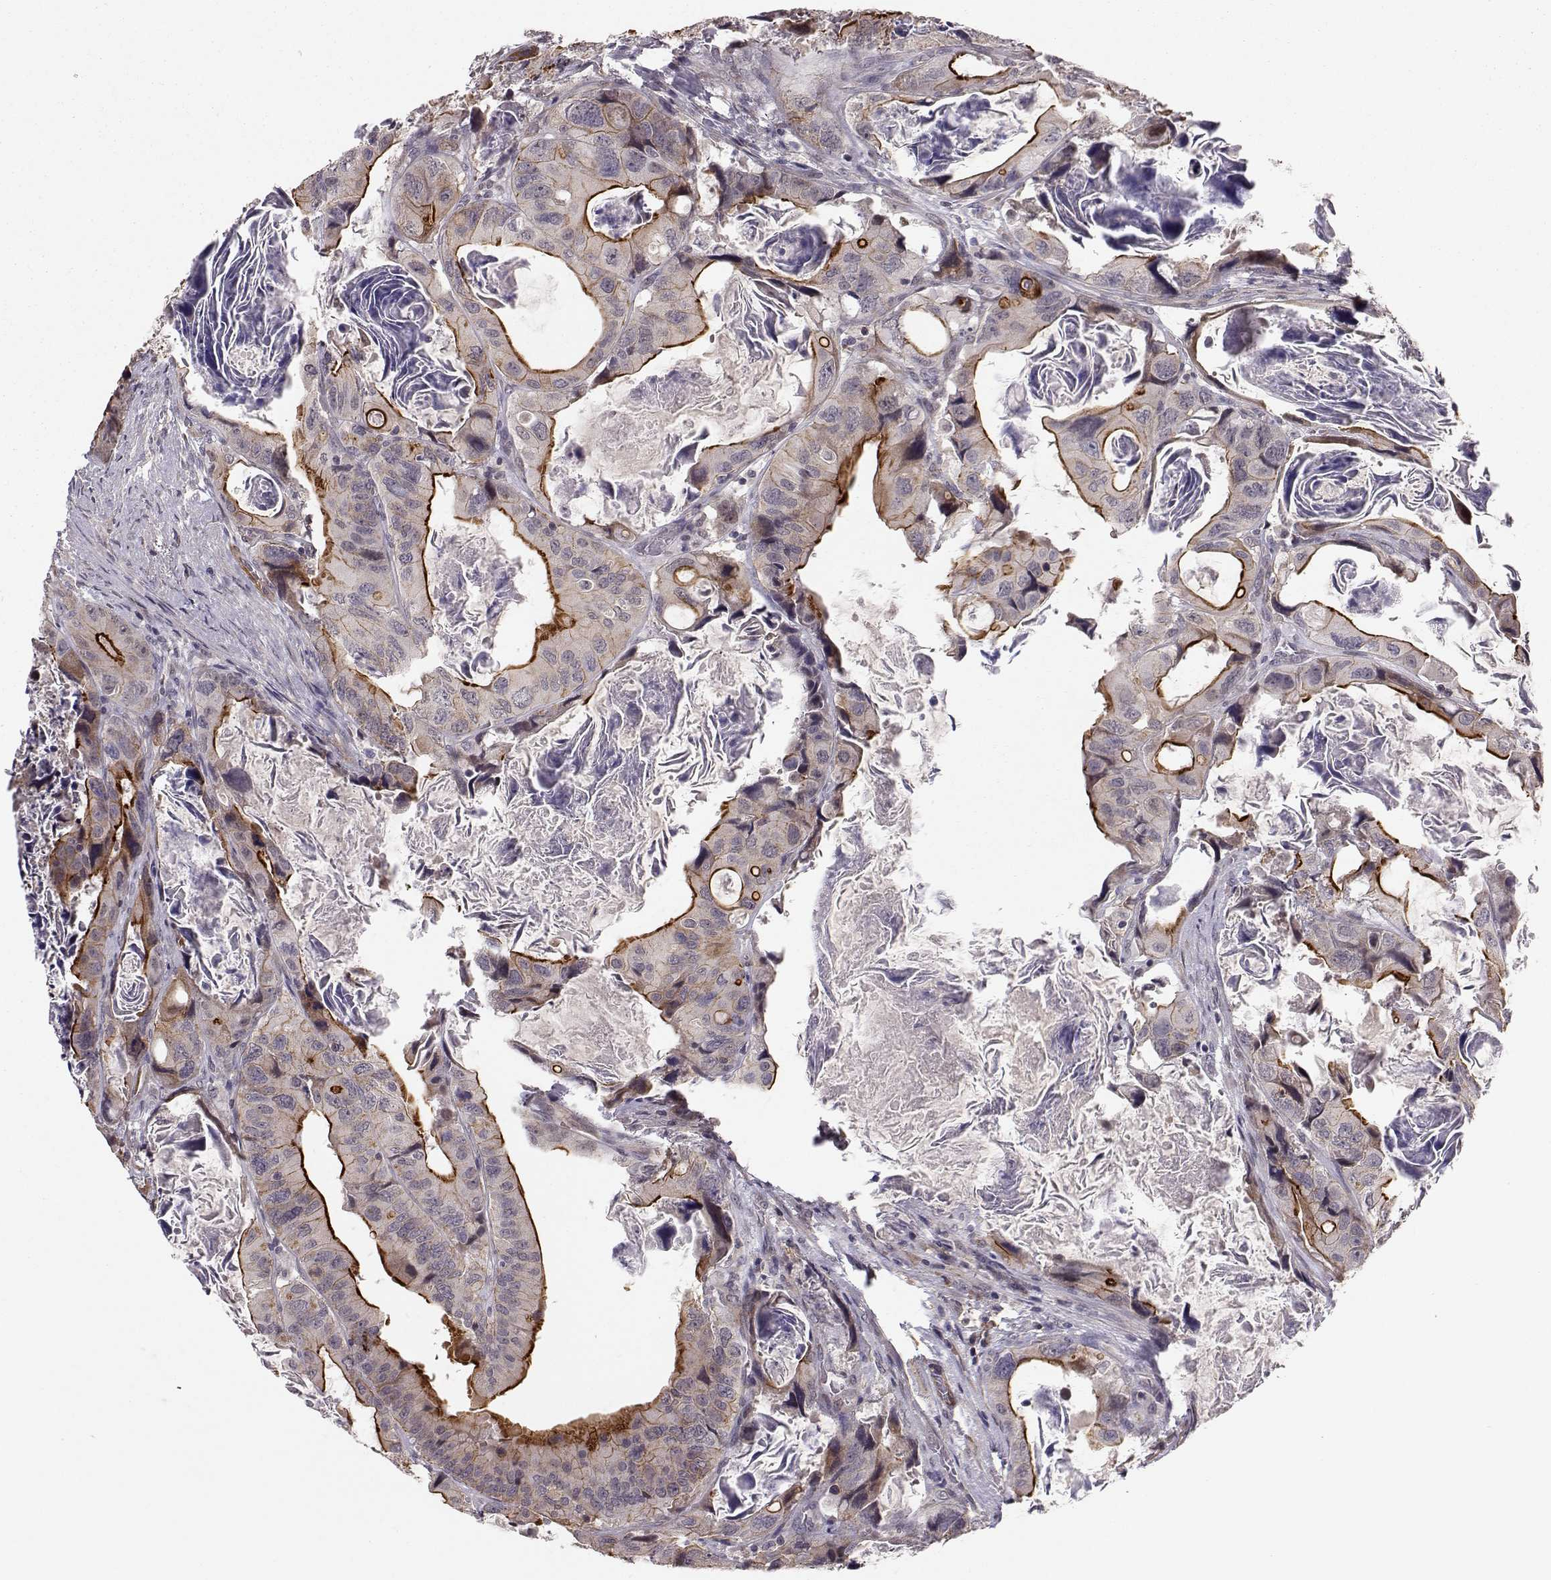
{"staining": {"intensity": "strong", "quantity": "<25%", "location": "cytoplasmic/membranous"}, "tissue": "colorectal cancer", "cell_type": "Tumor cells", "image_type": "cancer", "snomed": [{"axis": "morphology", "description": "Adenocarcinoma, NOS"}, {"axis": "topography", "description": "Rectum"}], "caption": "This is a micrograph of IHC staining of colorectal cancer, which shows strong expression in the cytoplasmic/membranous of tumor cells.", "gene": "PLEKHG3", "patient": {"sex": "male", "age": 64}}